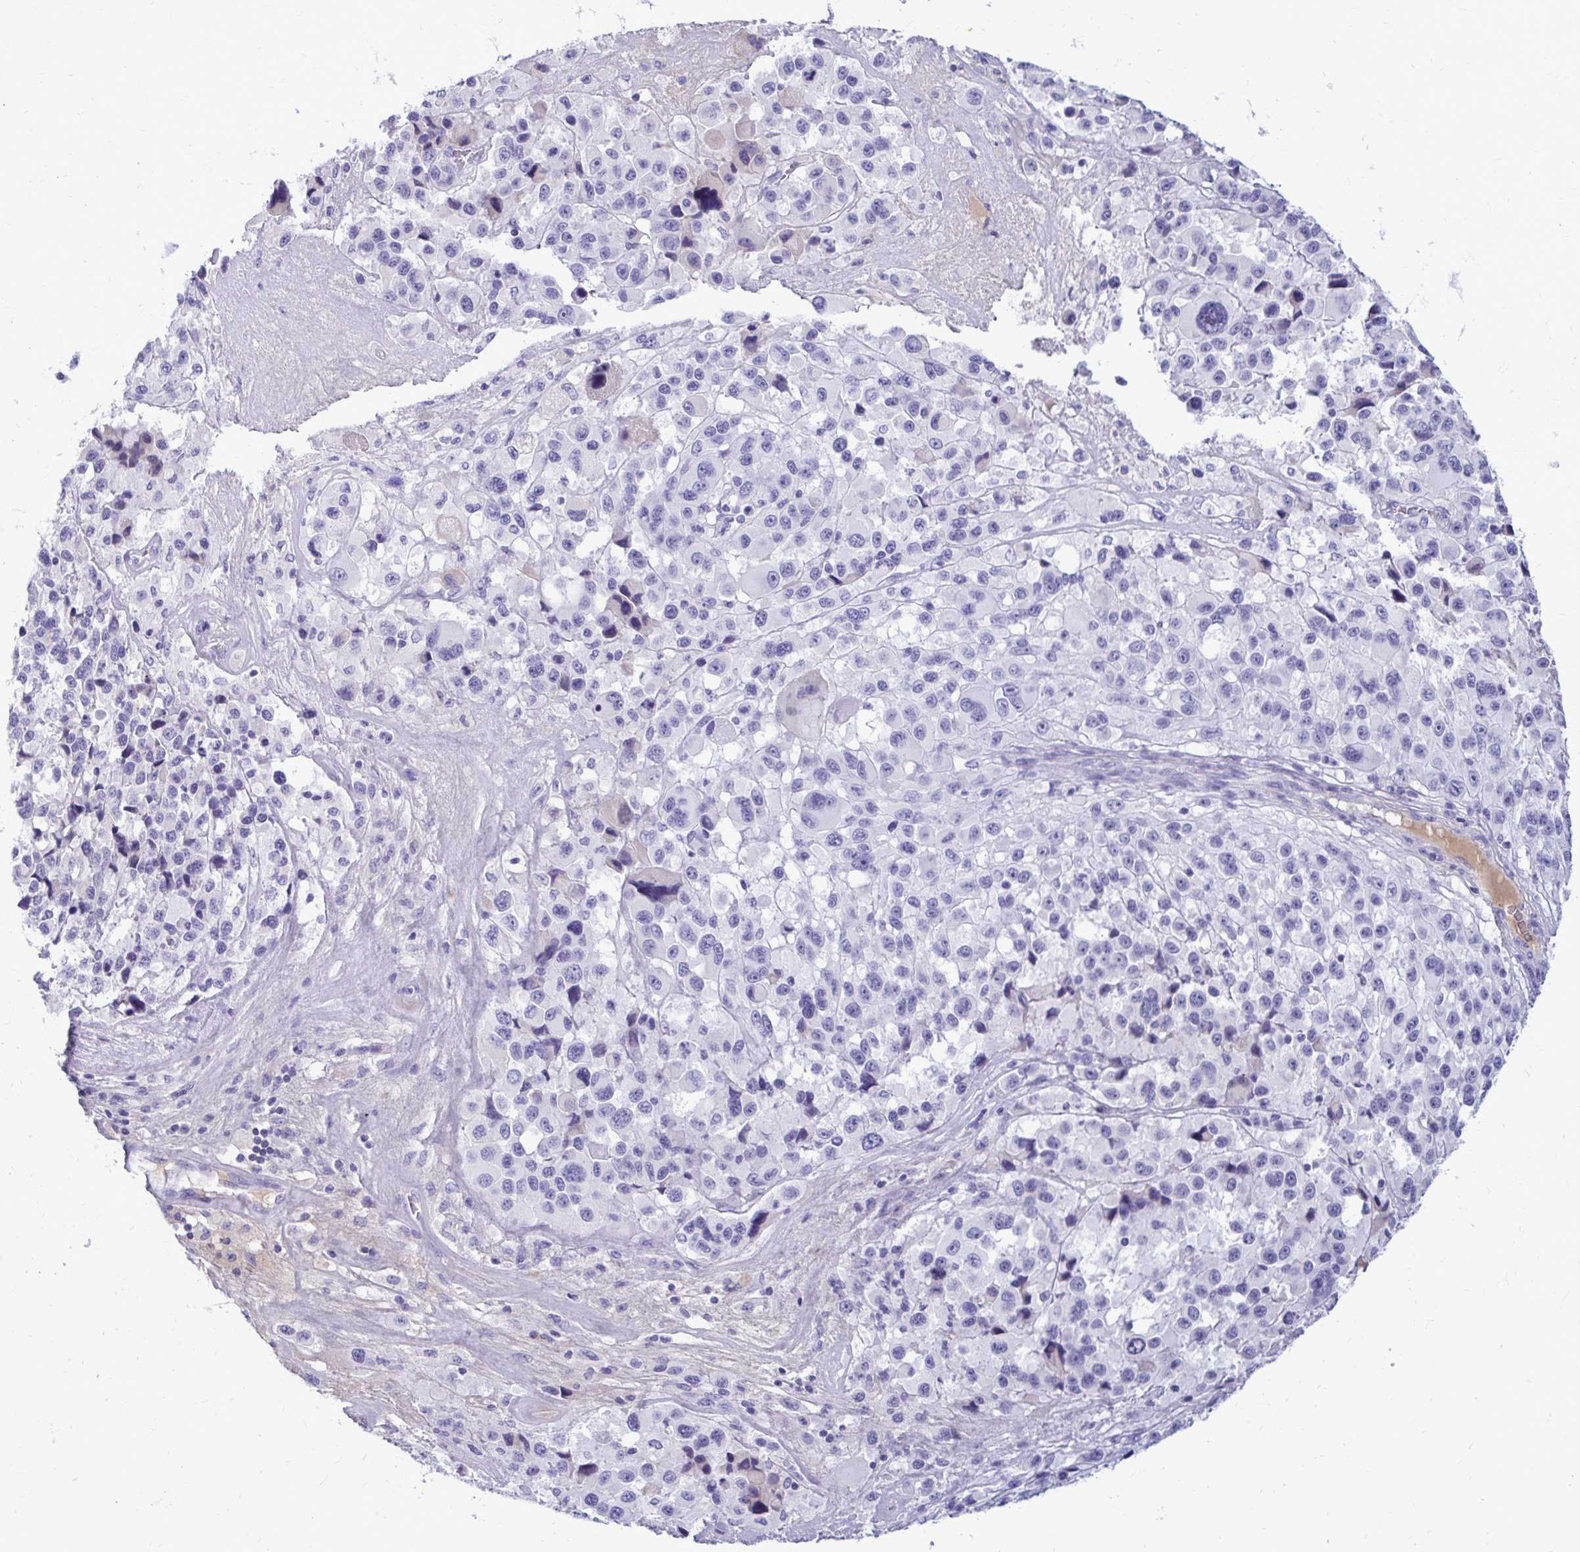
{"staining": {"intensity": "negative", "quantity": "none", "location": "none"}, "tissue": "melanoma", "cell_type": "Tumor cells", "image_type": "cancer", "snomed": [{"axis": "morphology", "description": "Malignant melanoma, Metastatic site"}, {"axis": "topography", "description": "Lymph node"}], "caption": "A photomicrograph of human malignant melanoma (metastatic site) is negative for staining in tumor cells.", "gene": "NANOGNB", "patient": {"sex": "female", "age": 65}}